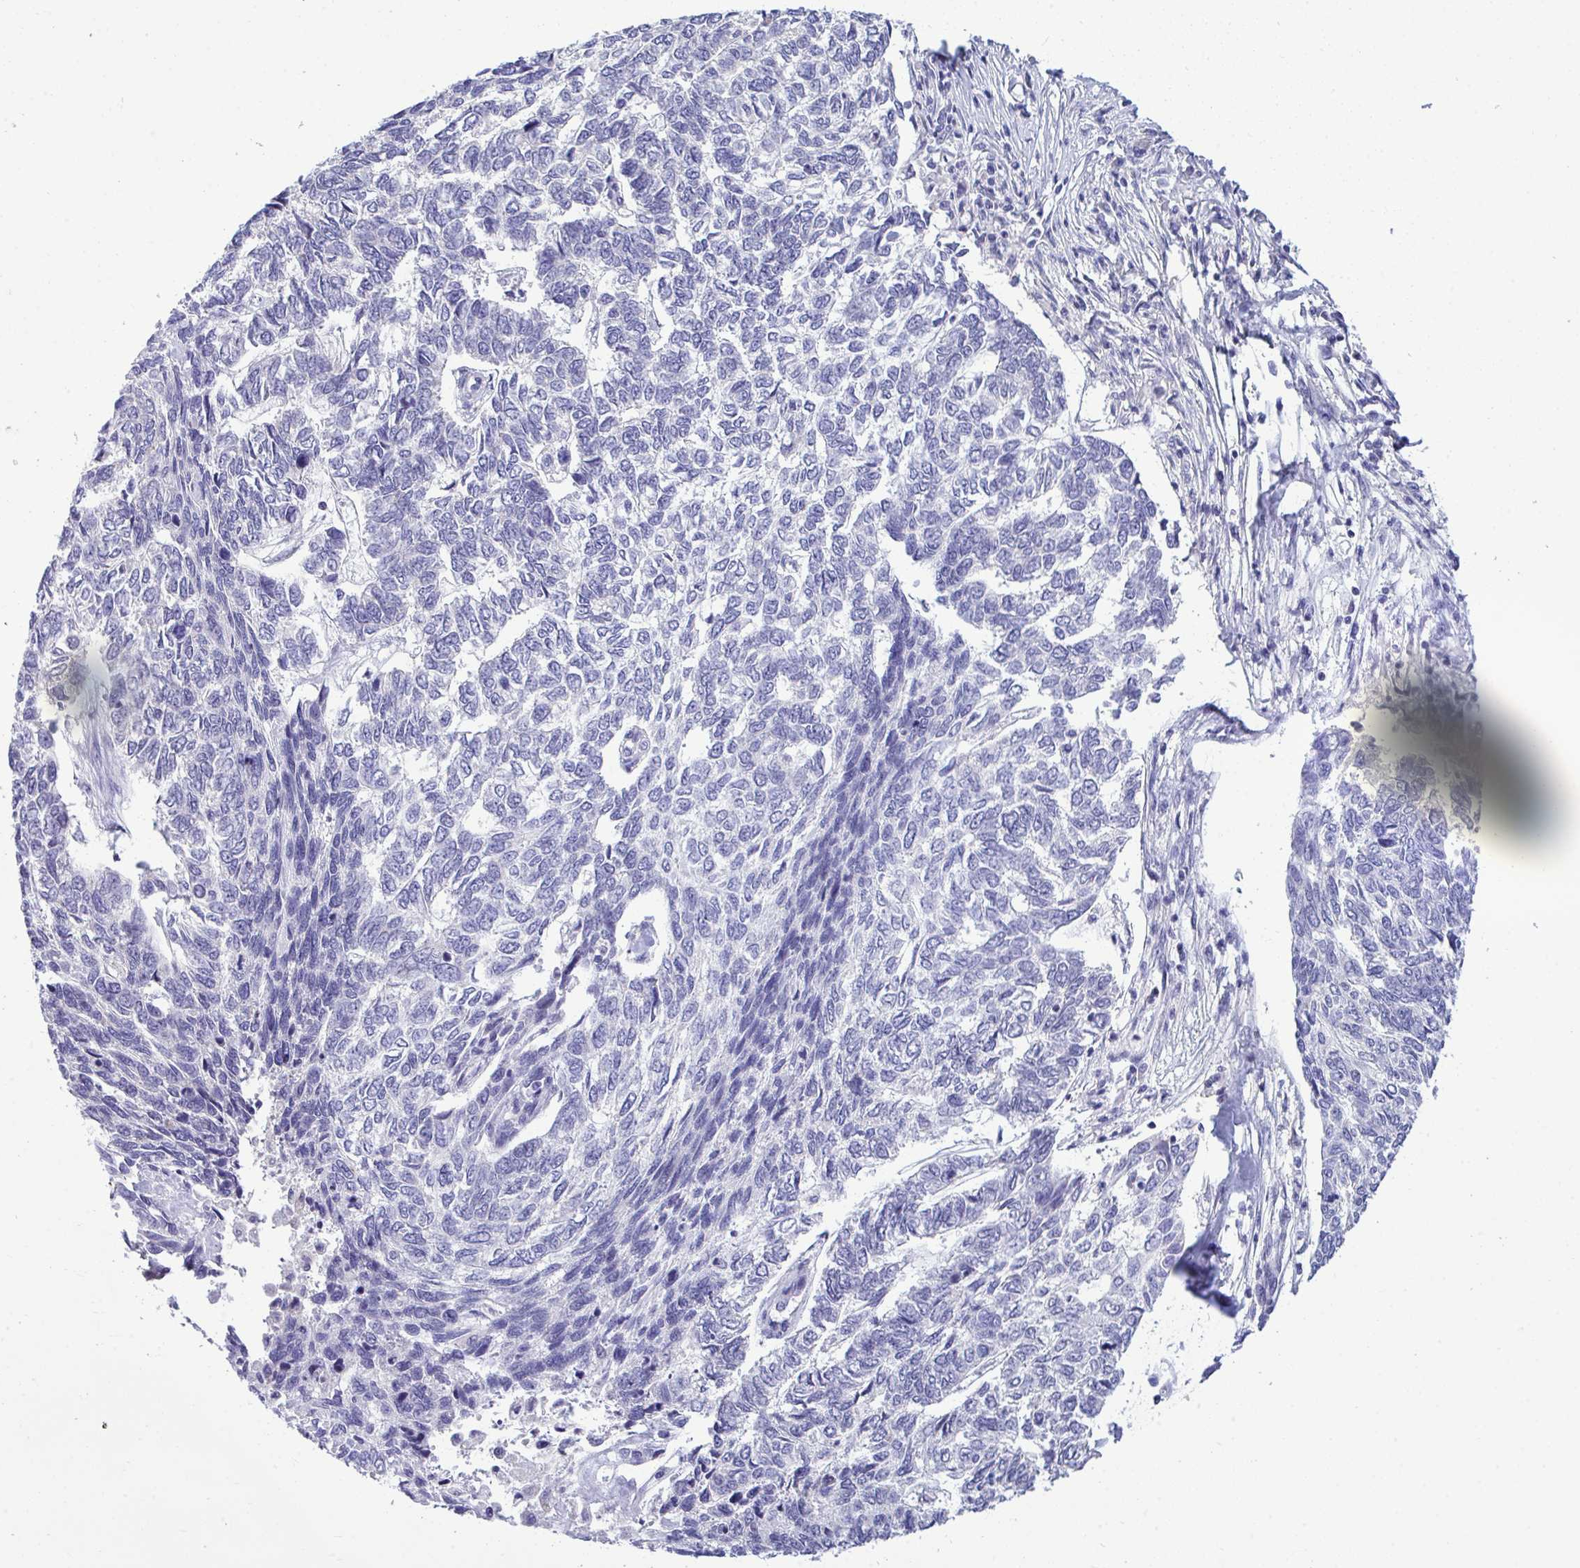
{"staining": {"intensity": "negative", "quantity": "none", "location": "none"}, "tissue": "skin cancer", "cell_type": "Tumor cells", "image_type": "cancer", "snomed": [{"axis": "morphology", "description": "Basal cell carcinoma"}, {"axis": "topography", "description": "Skin"}], "caption": "A photomicrograph of skin cancer stained for a protein demonstrates no brown staining in tumor cells.", "gene": "PIGK", "patient": {"sex": "female", "age": 65}}